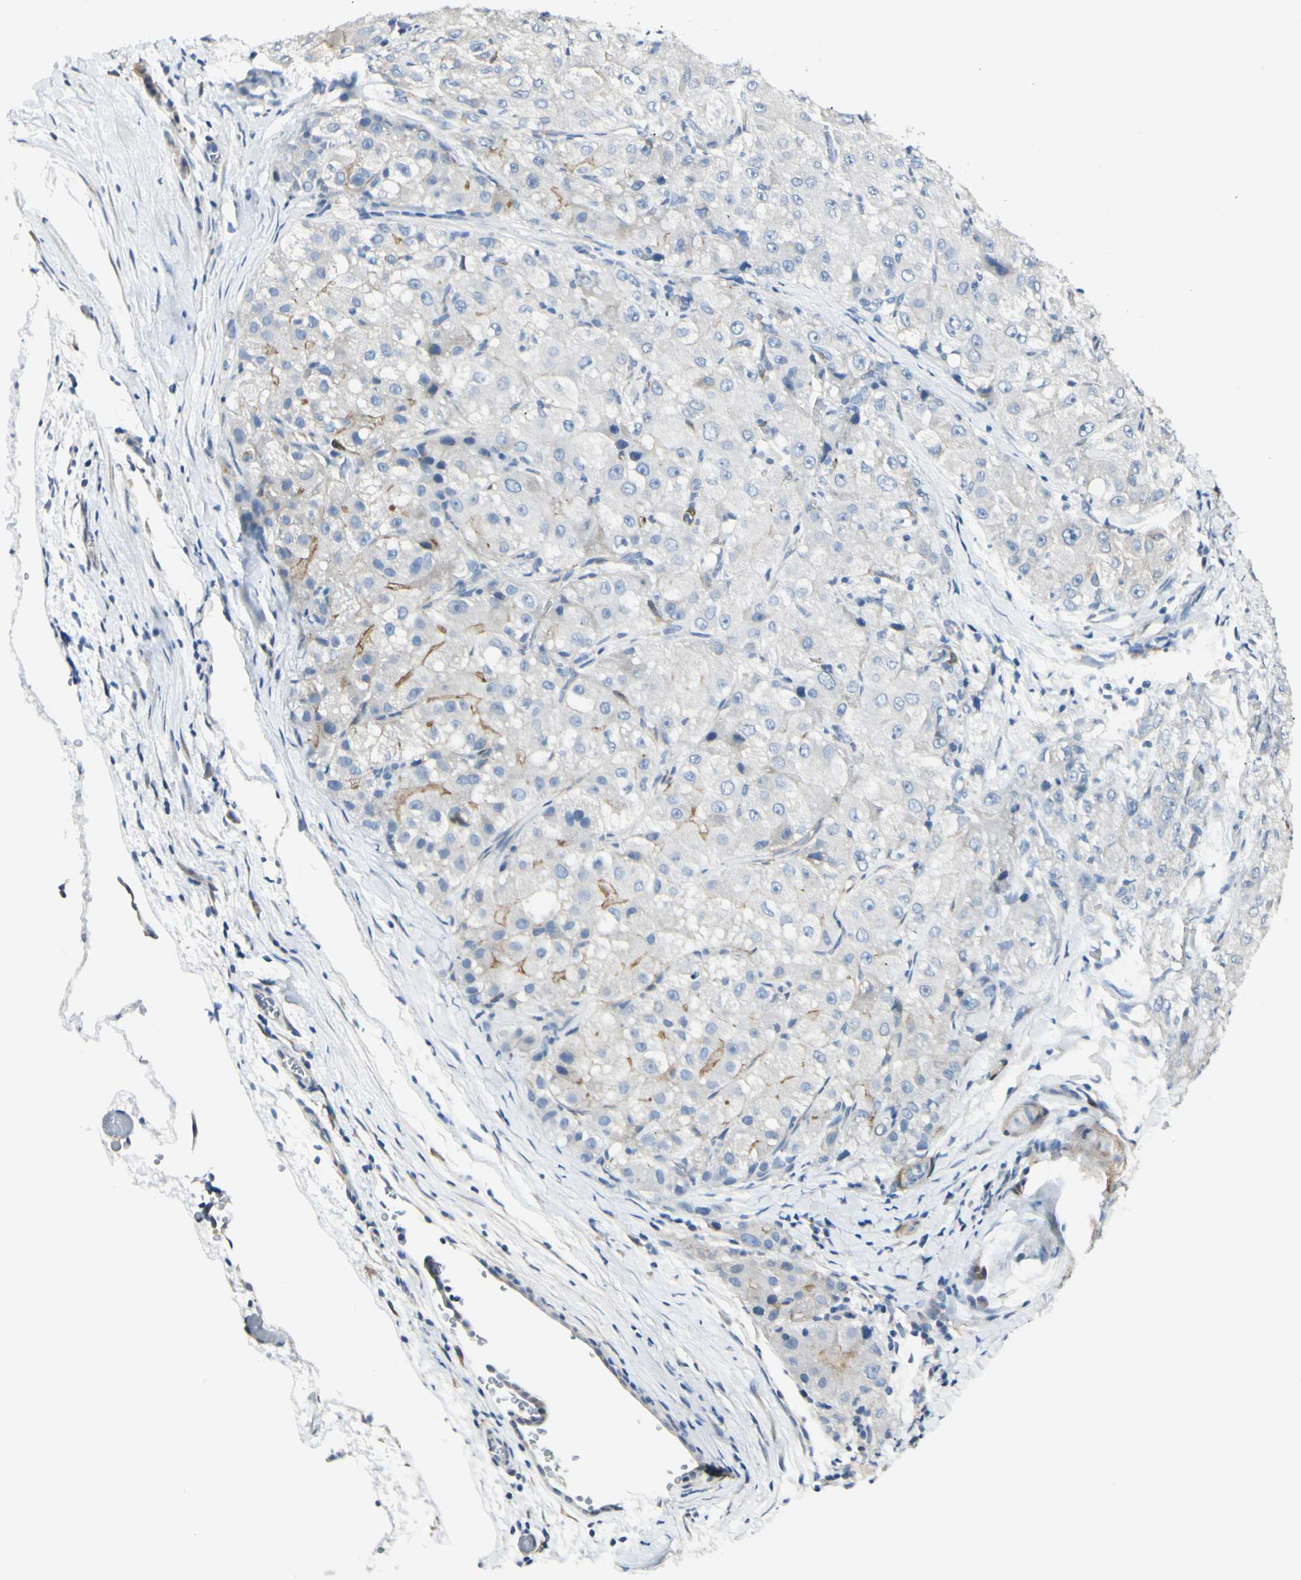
{"staining": {"intensity": "negative", "quantity": "none", "location": "none"}, "tissue": "liver cancer", "cell_type": "Tumor cells", "image_type": "cancer", "snomed": [{"axis": "morphology", "description": "Carcinoma, Hepatocellular, NOS"}, {"axis": "topography", "description": "Liver"}], "caption": "This is a micrograph of immunohistochemistry staining of liver cancer, which shows no staining in tumor cells. (DAB immunohistochemistry (IHC) visualized using brightfield microscopy, high magnification).", "gene": "AMPH", "patient": {"sex": "male", "age": 80}}